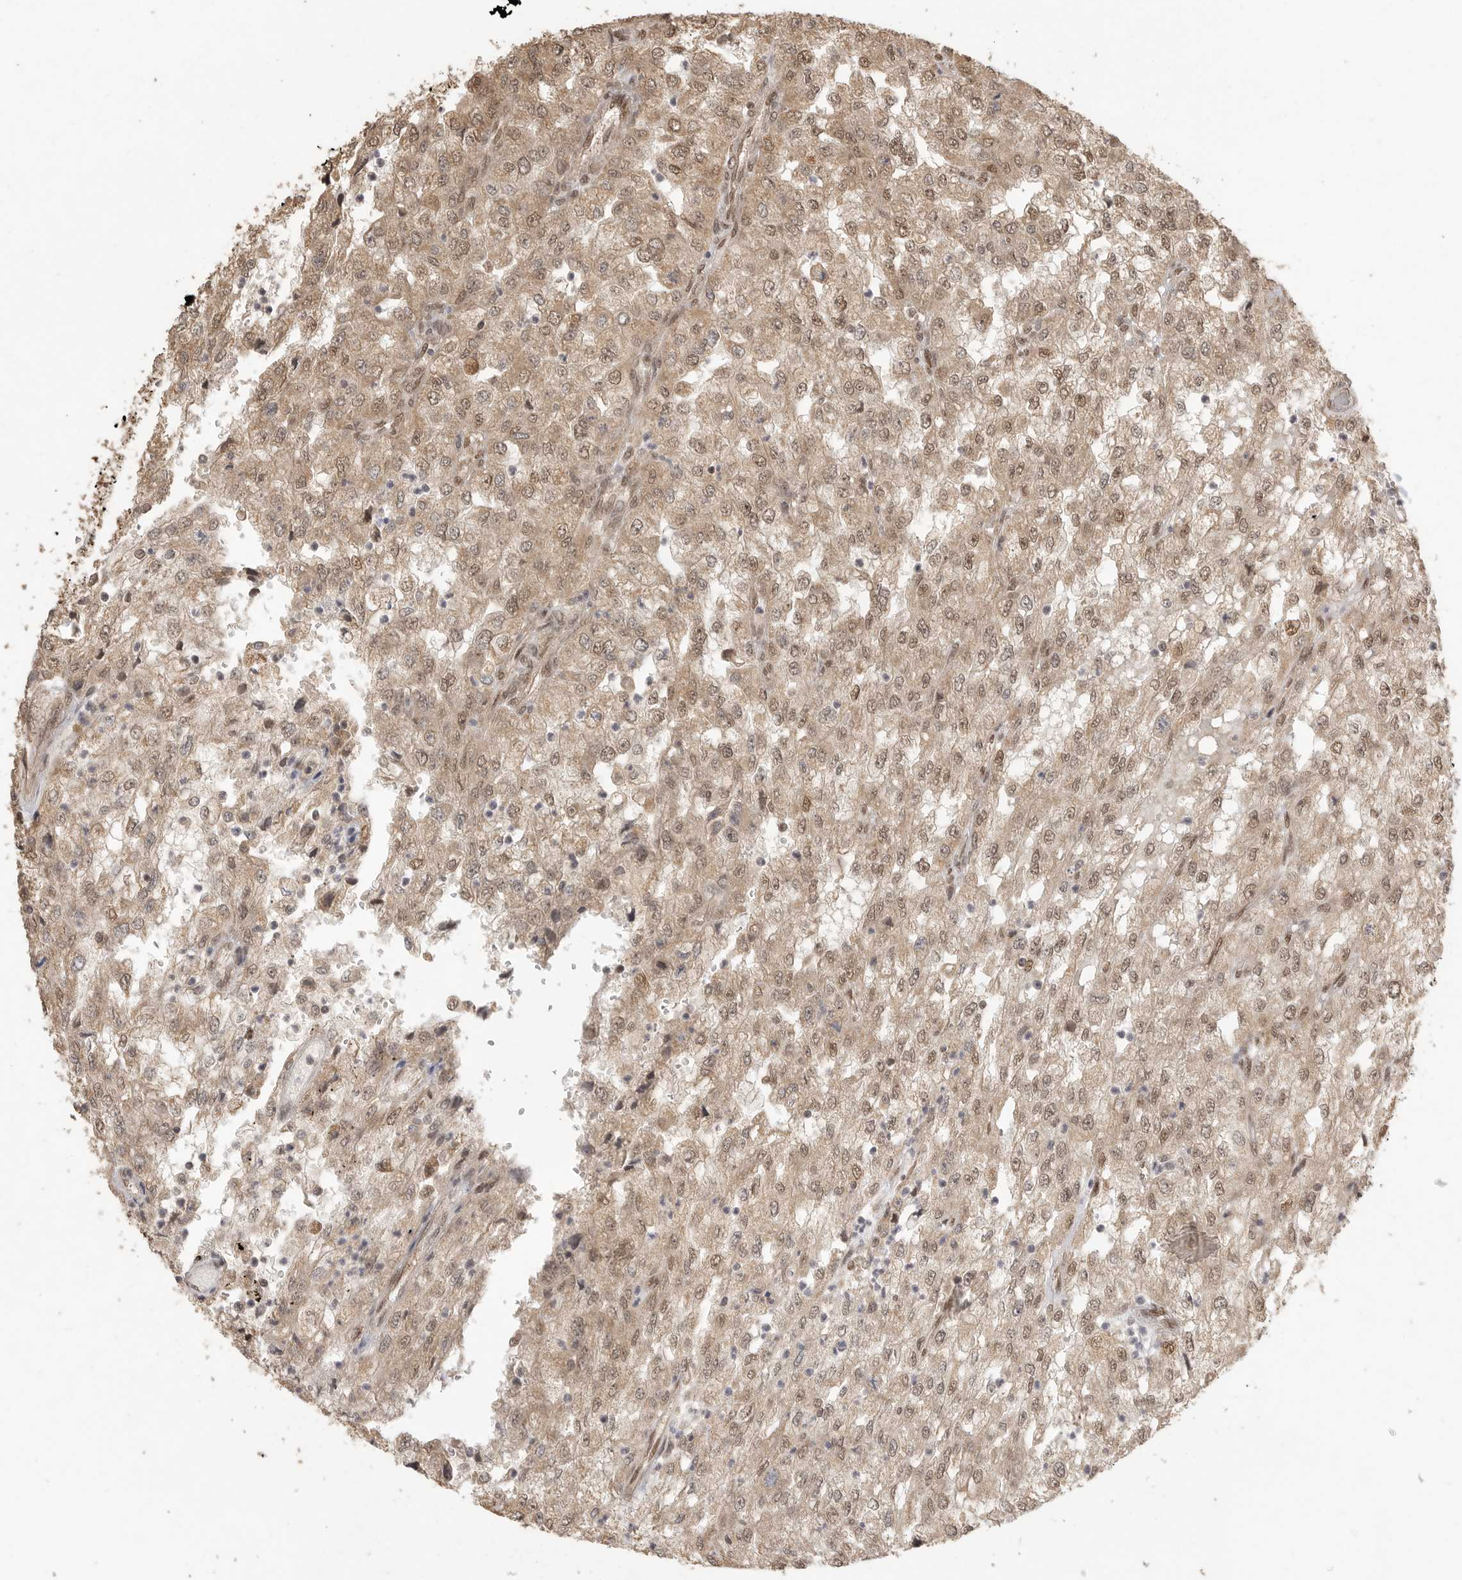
{"staining": {"intensity": "moderate", "quantity": ">75%", "location": "cytoplasmic/membranous,nuclear"}, "tissue": "renal cancer", "cell_type": "Tumor cells", "image_type": "cancer", "snomed": [{"axis": "morphology", "description": "Adenocarcinoma, NOS"}, {"axis": "topography", "description": "Kidney"}], "caption": "Immunohistochemistry staining of adenocarcinoma (renal), which demonstrates medium levels of moderate cytoplasmic/membranous and nuclear expression in about >75% of tumor cells indicating moderate cytoplasmic/membranous and nuclear protein positivity. The staining was performed using DAB (3,3'-diaminobenzidine) (brown) for protein detection and nuclei were counterstained in hematoxylin (blue).", "gene": "DFFA", "patient": {"sex": "female", "age": 54}}